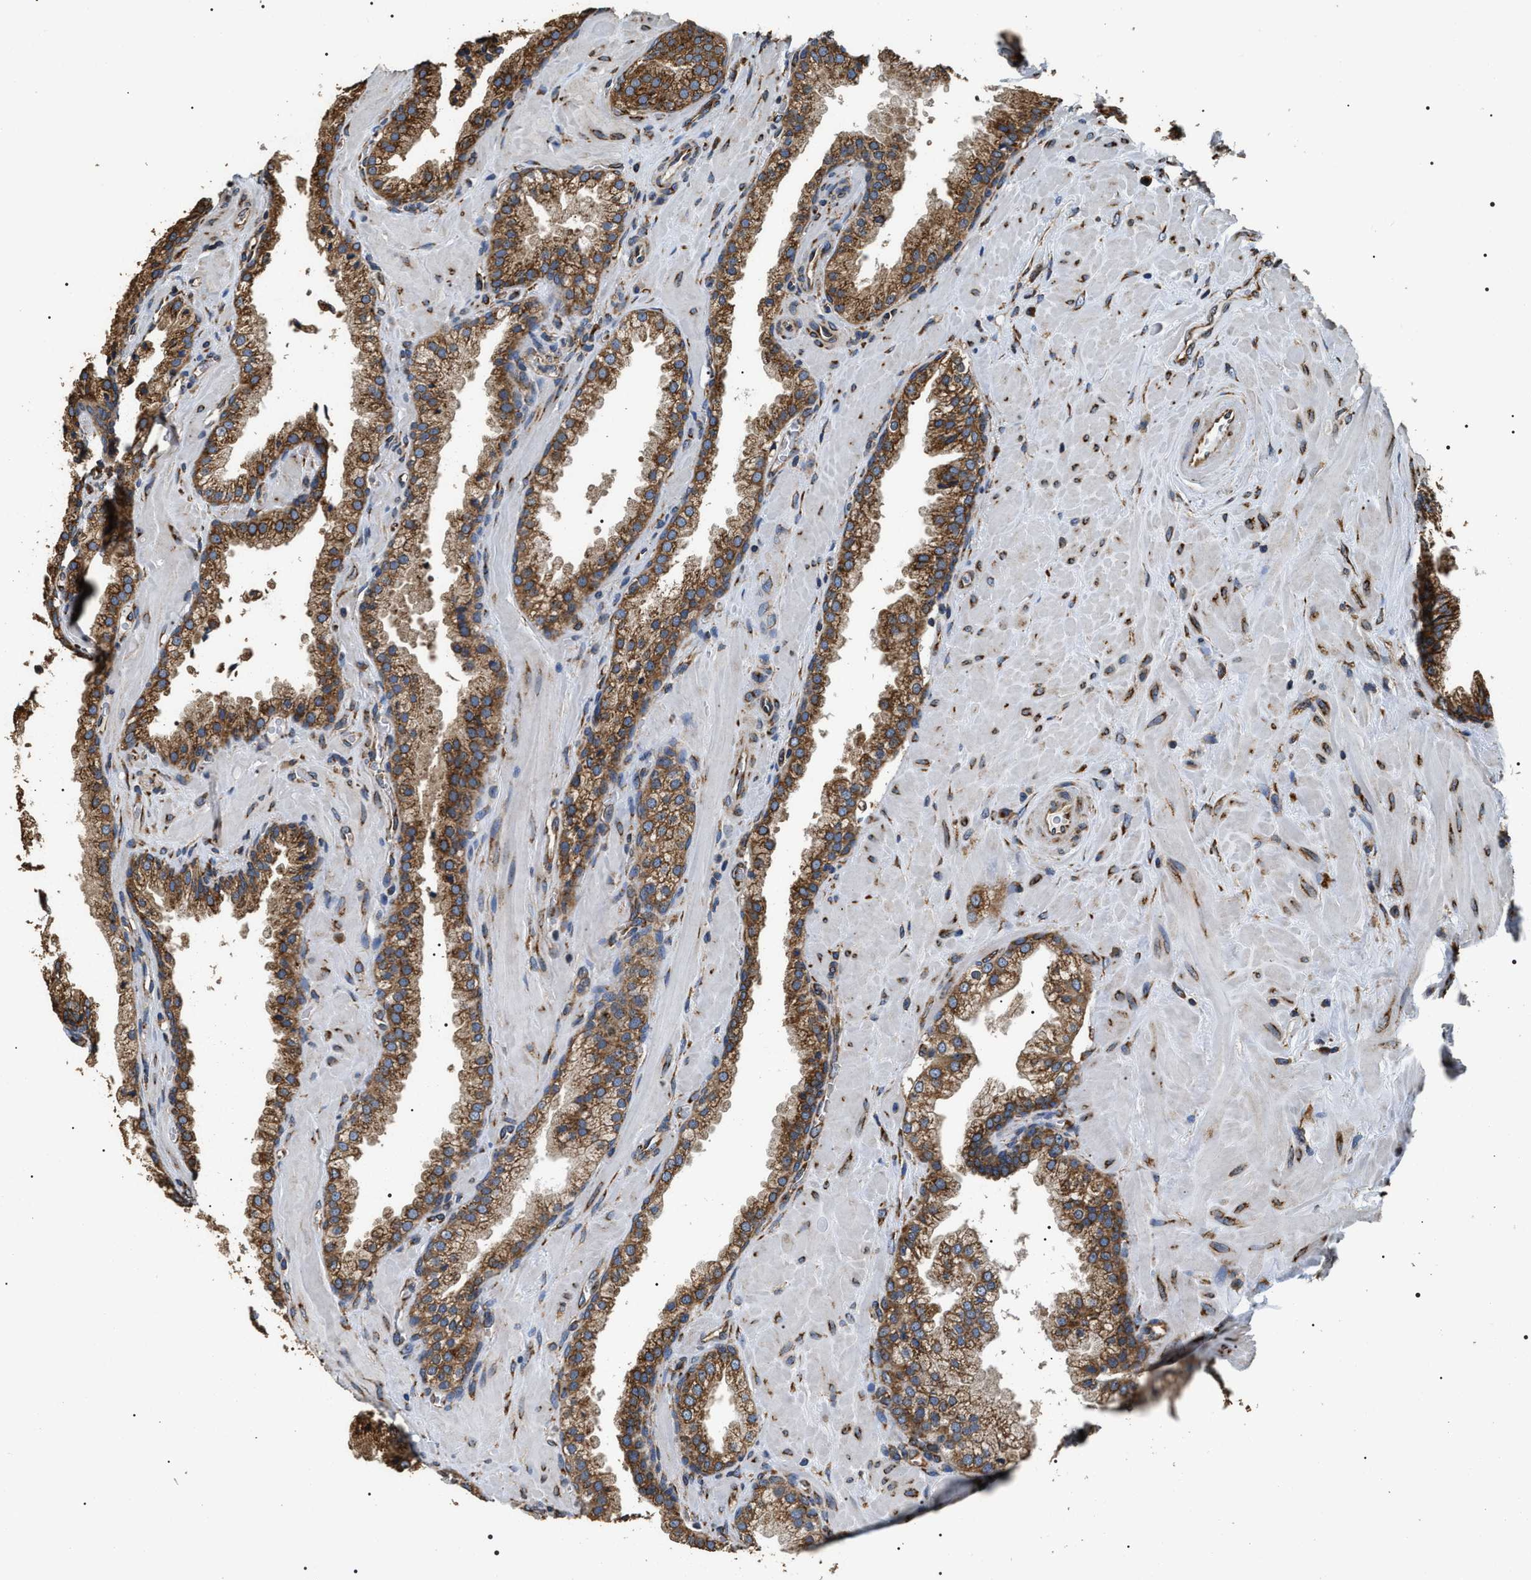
{"staining": {"intensity": "moderate", "quantity": ">75%", "location": "cytoplasmic/membranous"}, "tissue": "prostate cancer", "cell_type": "Tumor cells", "image_type": "cancer", "snomed": [{"axis": "morphology", "description": "Adenocarcinoma, Low grade"}, {"axis": "topography", "description": "Prostate"}], "caption": "Prostate cancer stained with a protein marker exhibits moderate staining in tumor cells.", "gene": "KTN1", "patient": {"sex": "male", "age": 71}}